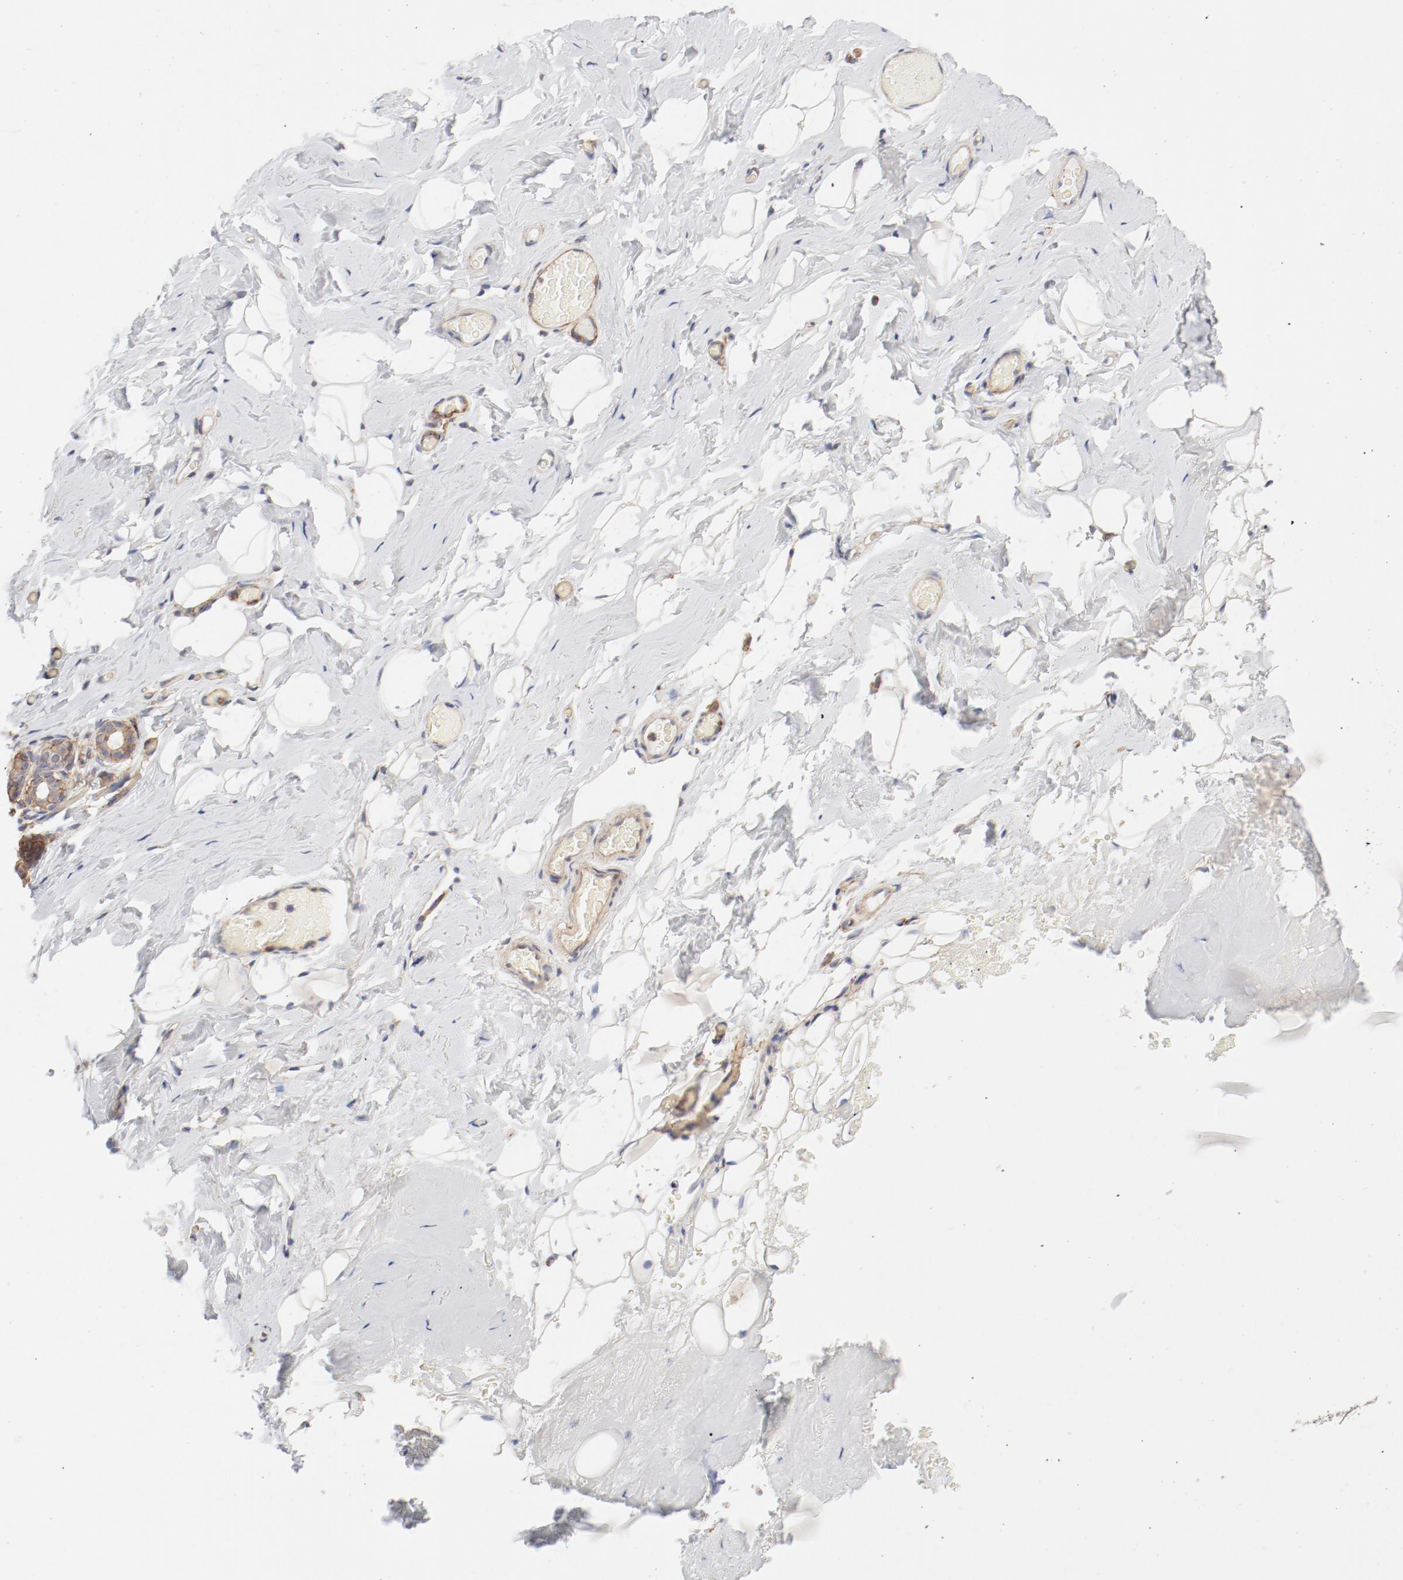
{"staining": {"intensity": "weak", "quantity": "25%-75%", "location": "cytoplasmic/membranous"}, "tissue": "breast", "cell_type": "Adipocytes", "image_type": "normal", "snomed": [{"axis": "morphology", "description": "Normal tissue, NOS"}, {"axis": "topography", "description": "Breast"}, {"axis": "topography", "description": "Soft tissue"}], "caption": "DAB (3,3'-diaminobenzidine) immunohistochemical staining of unremarkable human breast demonstrates weak cytoplasmic/membranous protein positivity in about 25%-75% of adipocytes. Ihc stains the protein of interest in brown and the nuclei are stained blue.", "gene": "AP2A1", "patient": {"sex": "female", "age": 75}}